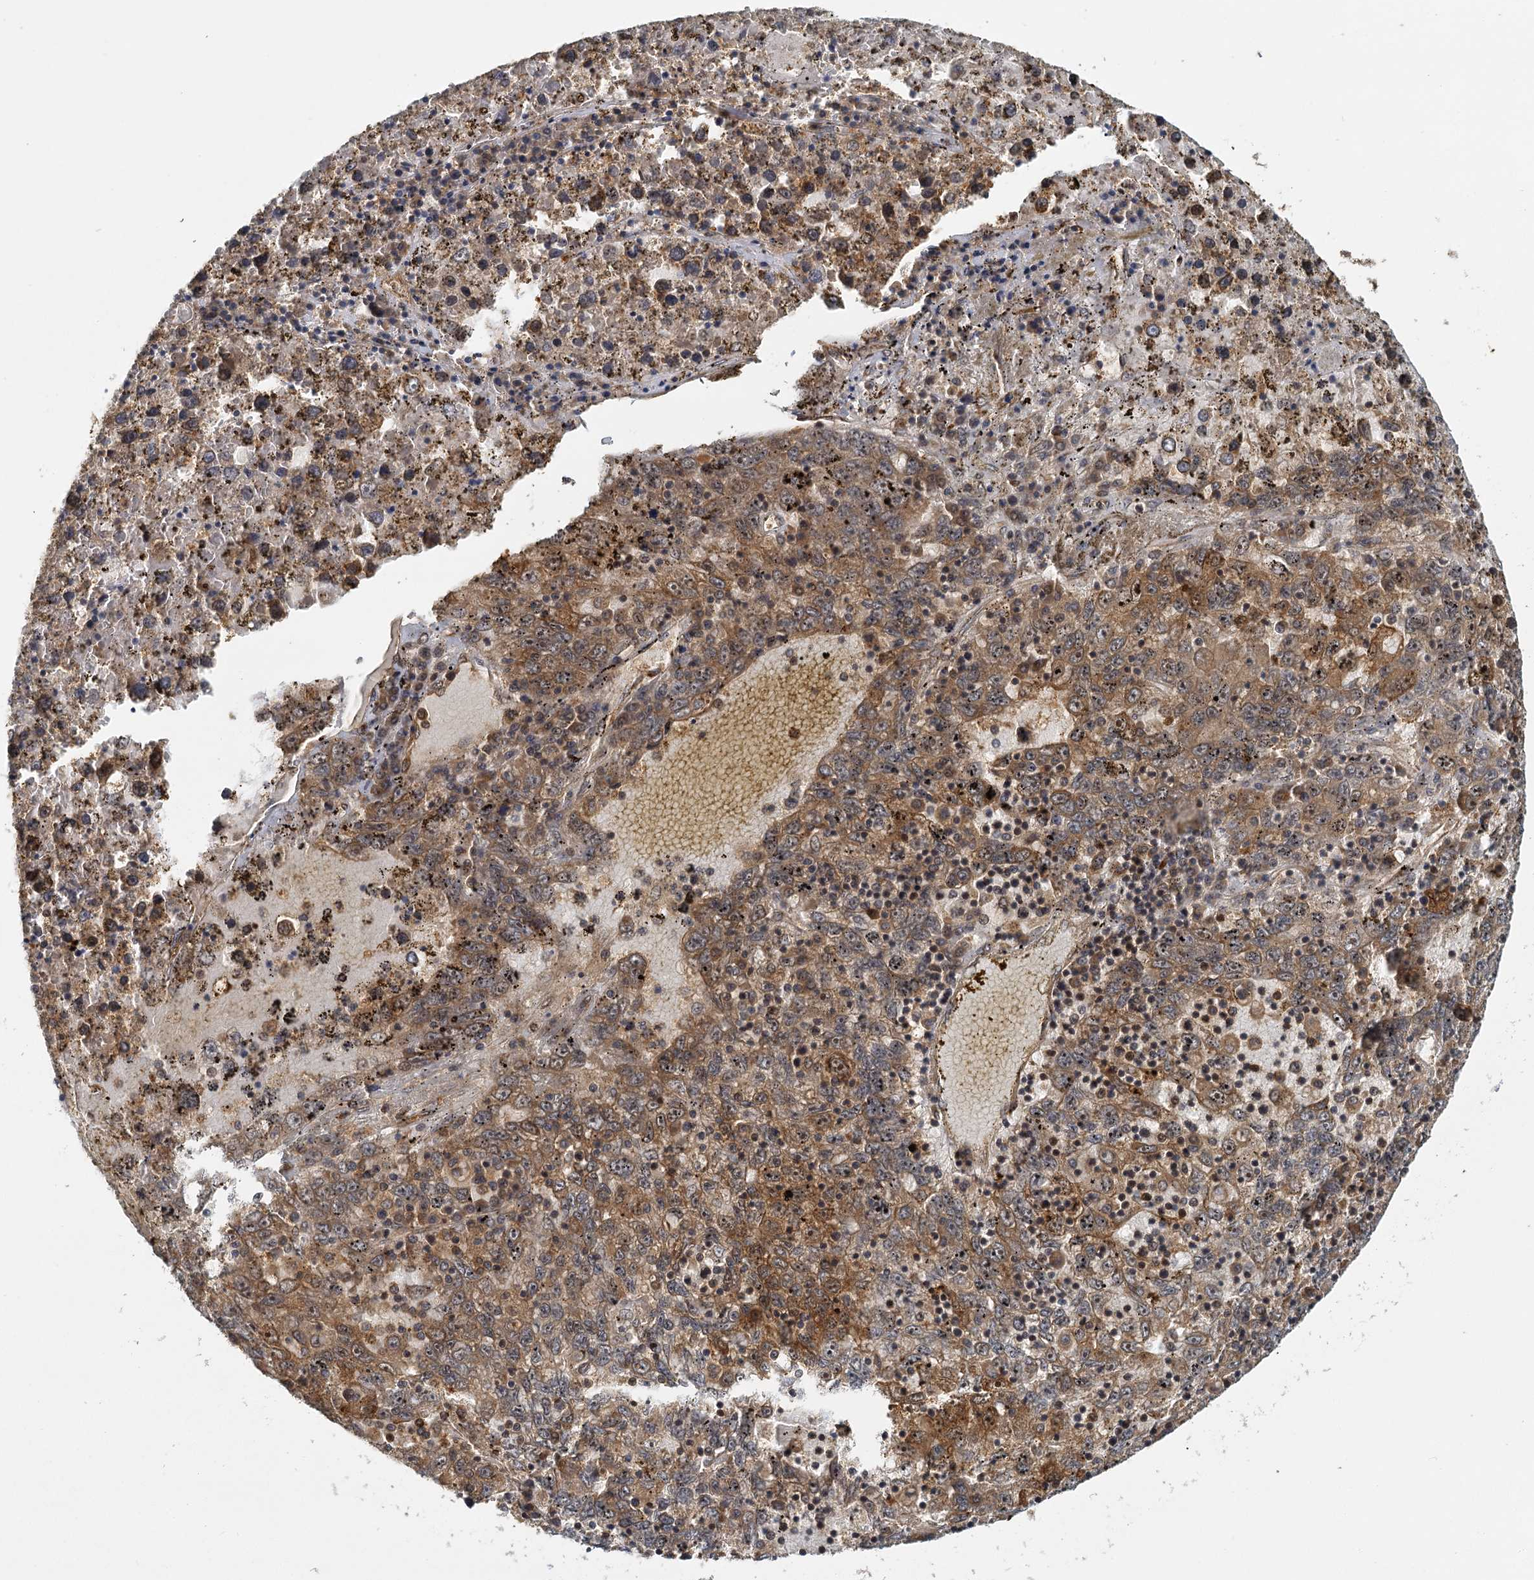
{"staining": {"intensity": "moderate", "quantity": ">75%", "location": "cytoplasmic/membranous"}, "tissue": "liver cancer", "cell_type": "Tumor cells", "image_type": "cancer", "snomed": [{"axis": "morphology", "description": "Carcinoma, Hepatocellular, NOS"}, {"axis": "topography", "description": "Liver"}], "caption": "Immunohistochemistry (DAB) staining of human liver cancer (hepatocellular carcinoma) reveals moderate cytoplasmic/membranous protein expression in about >75% of tumor cells.", "gene": "ZNF549", "patient": {"sex": "male", "age": 49}}